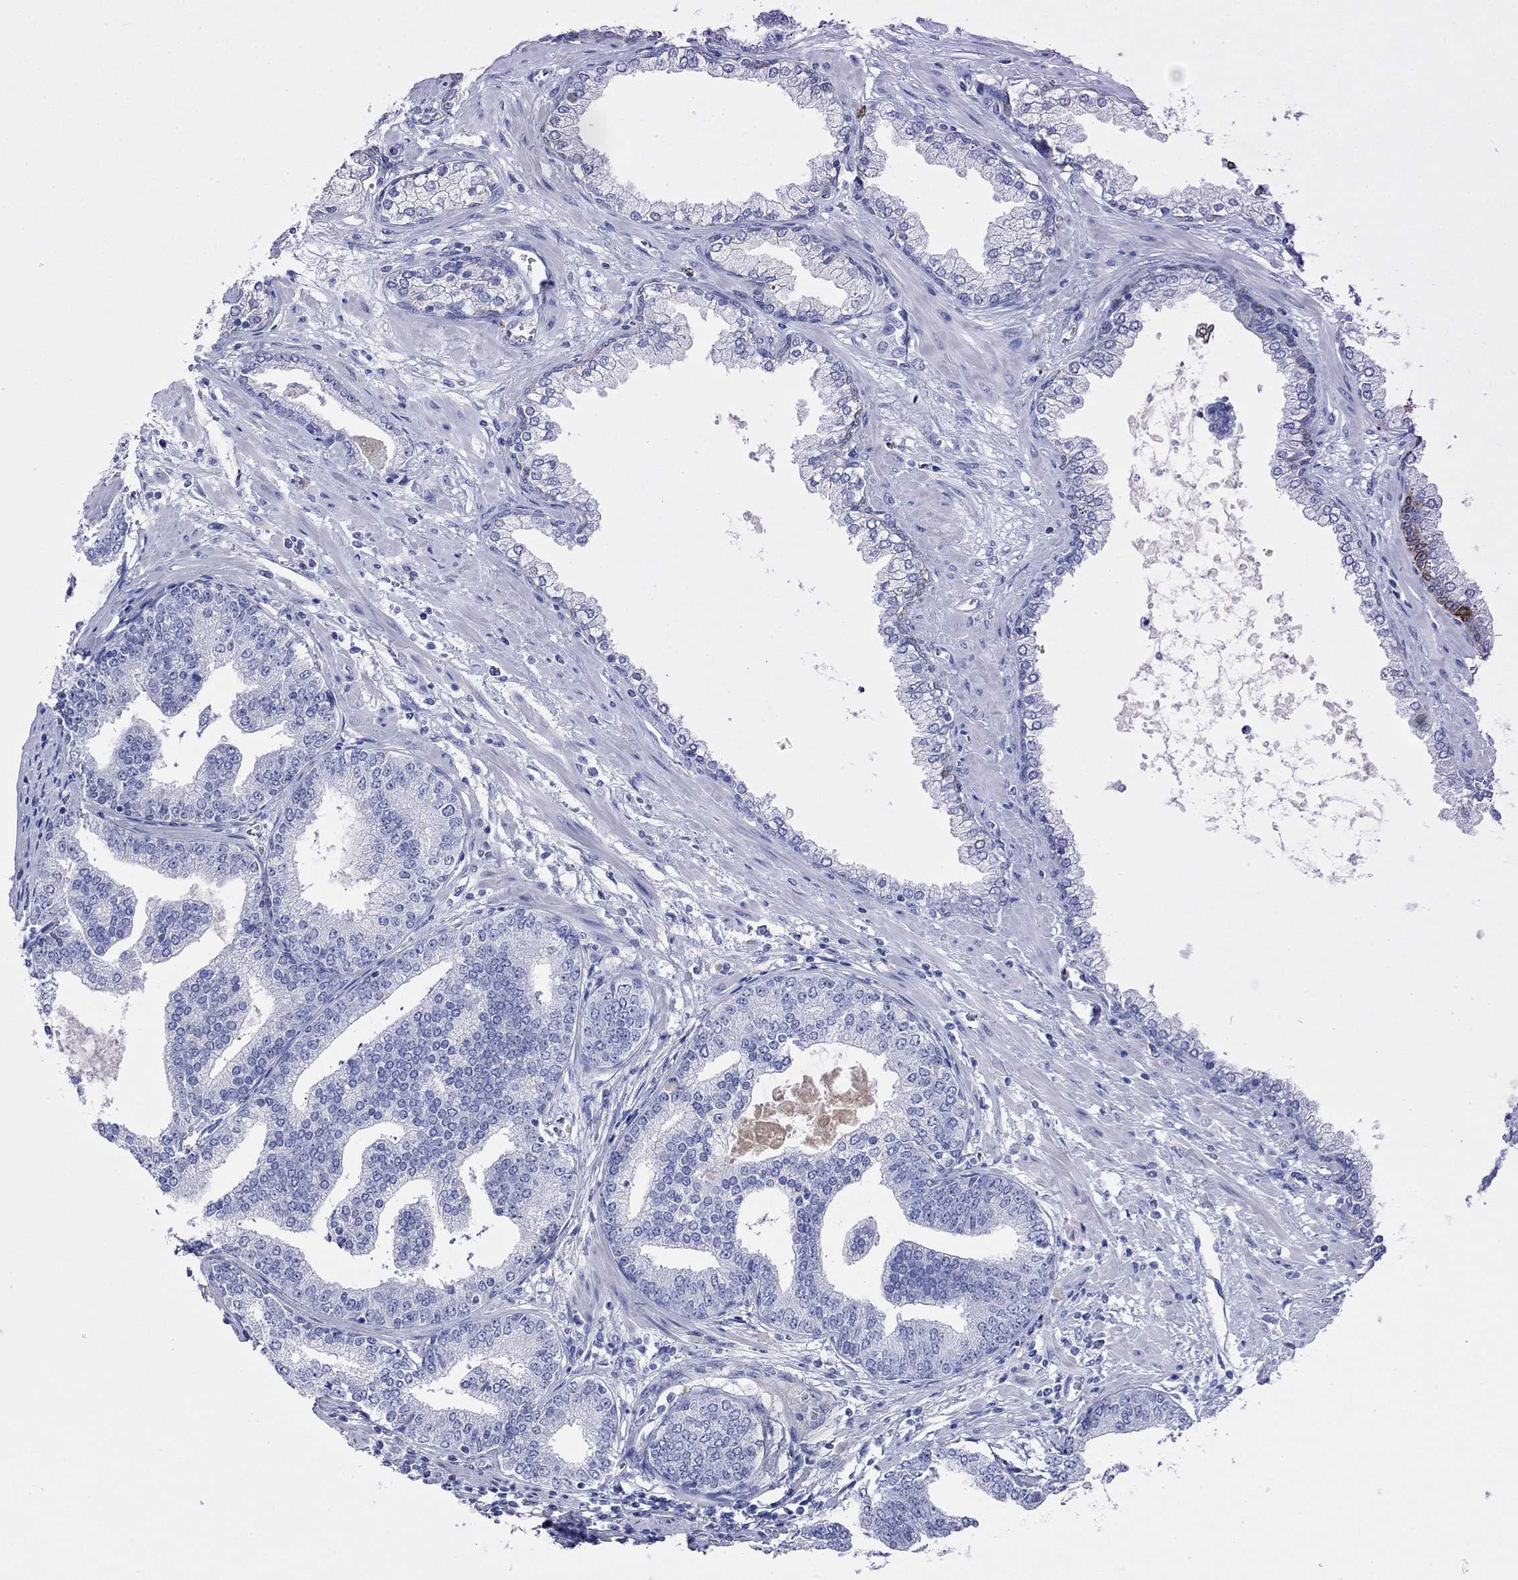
{"staining": {"intensity": "negative", "quantity": "none", "location": "none"}, "tissue": "prostate cancer", "cell_type": "Tumor cells", "image_type": "cancer", "snomed": [{"axis": "morphology", "description": "Adenocarcinoma, NOS"}, {"axis": "topography", "description": "Prostate"}], "caption": "Immunohistochemistry (IHC) of human prostate adenocarcinoma reveals no expression in tumor cells.", "gene": "CAPNS2", "patient": {"sex": "male", "age": 64}}